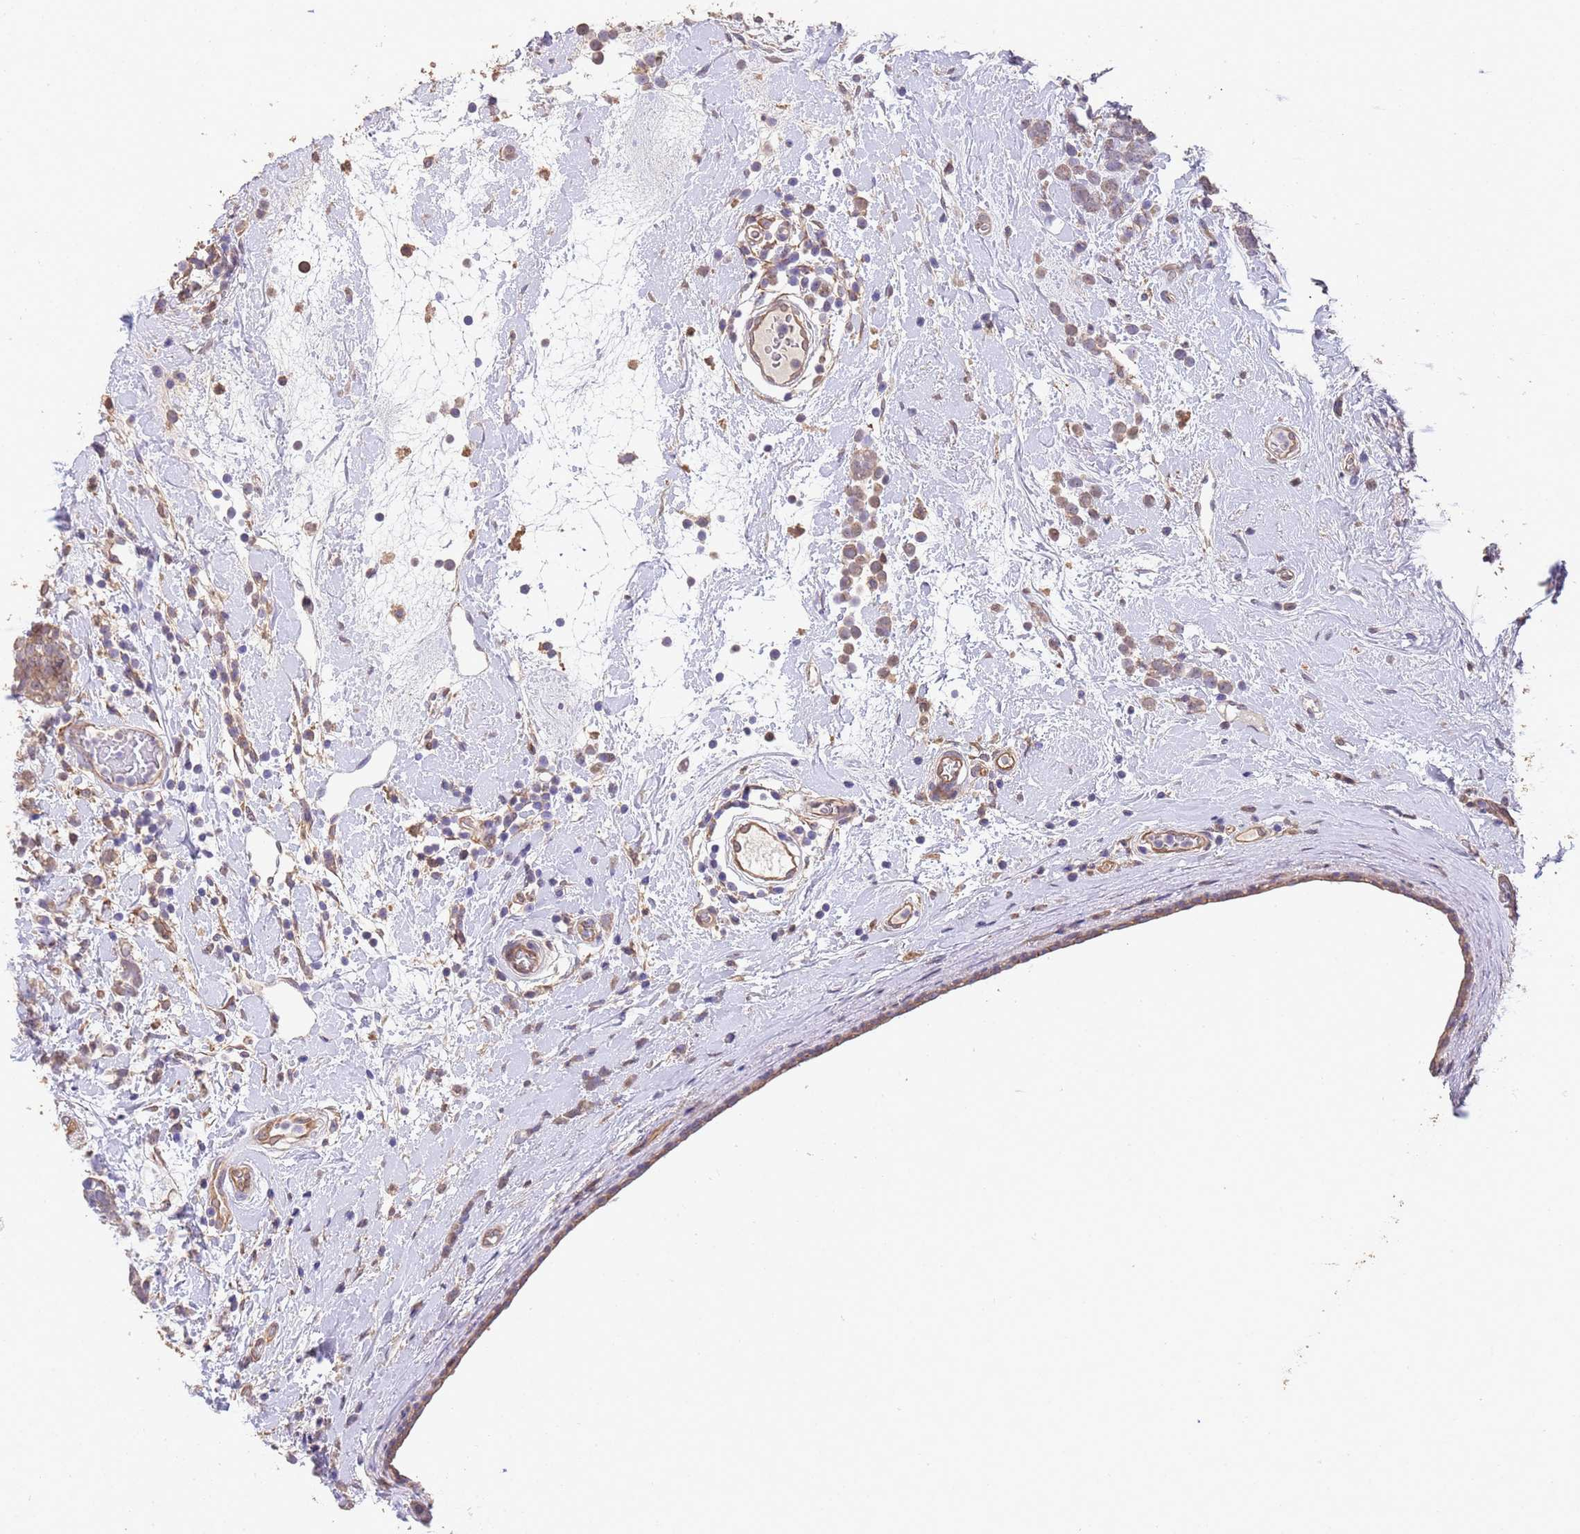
{"staining": {"intensity": "weak", "quantity": "25%-75%", "location": "cytoplasmic/membranous"}, "tissue": "breast cancer", "cell_type": "Tumor cells", "image_type": "cancer", "snomed": [{"axis": "morphology", "description": "Lobular carcinoma"}, {"axis": "topography", "description": "Breast"}], "caption": "Breast cancer stained for a protein shows weak cytoplasmic/membranous positivity in tumor cells. (brown staining indicates protein expression, while blue staining denotes nuclei).", "gene": "NPHP1", "patient": {"sex": "female", "age": 58}}